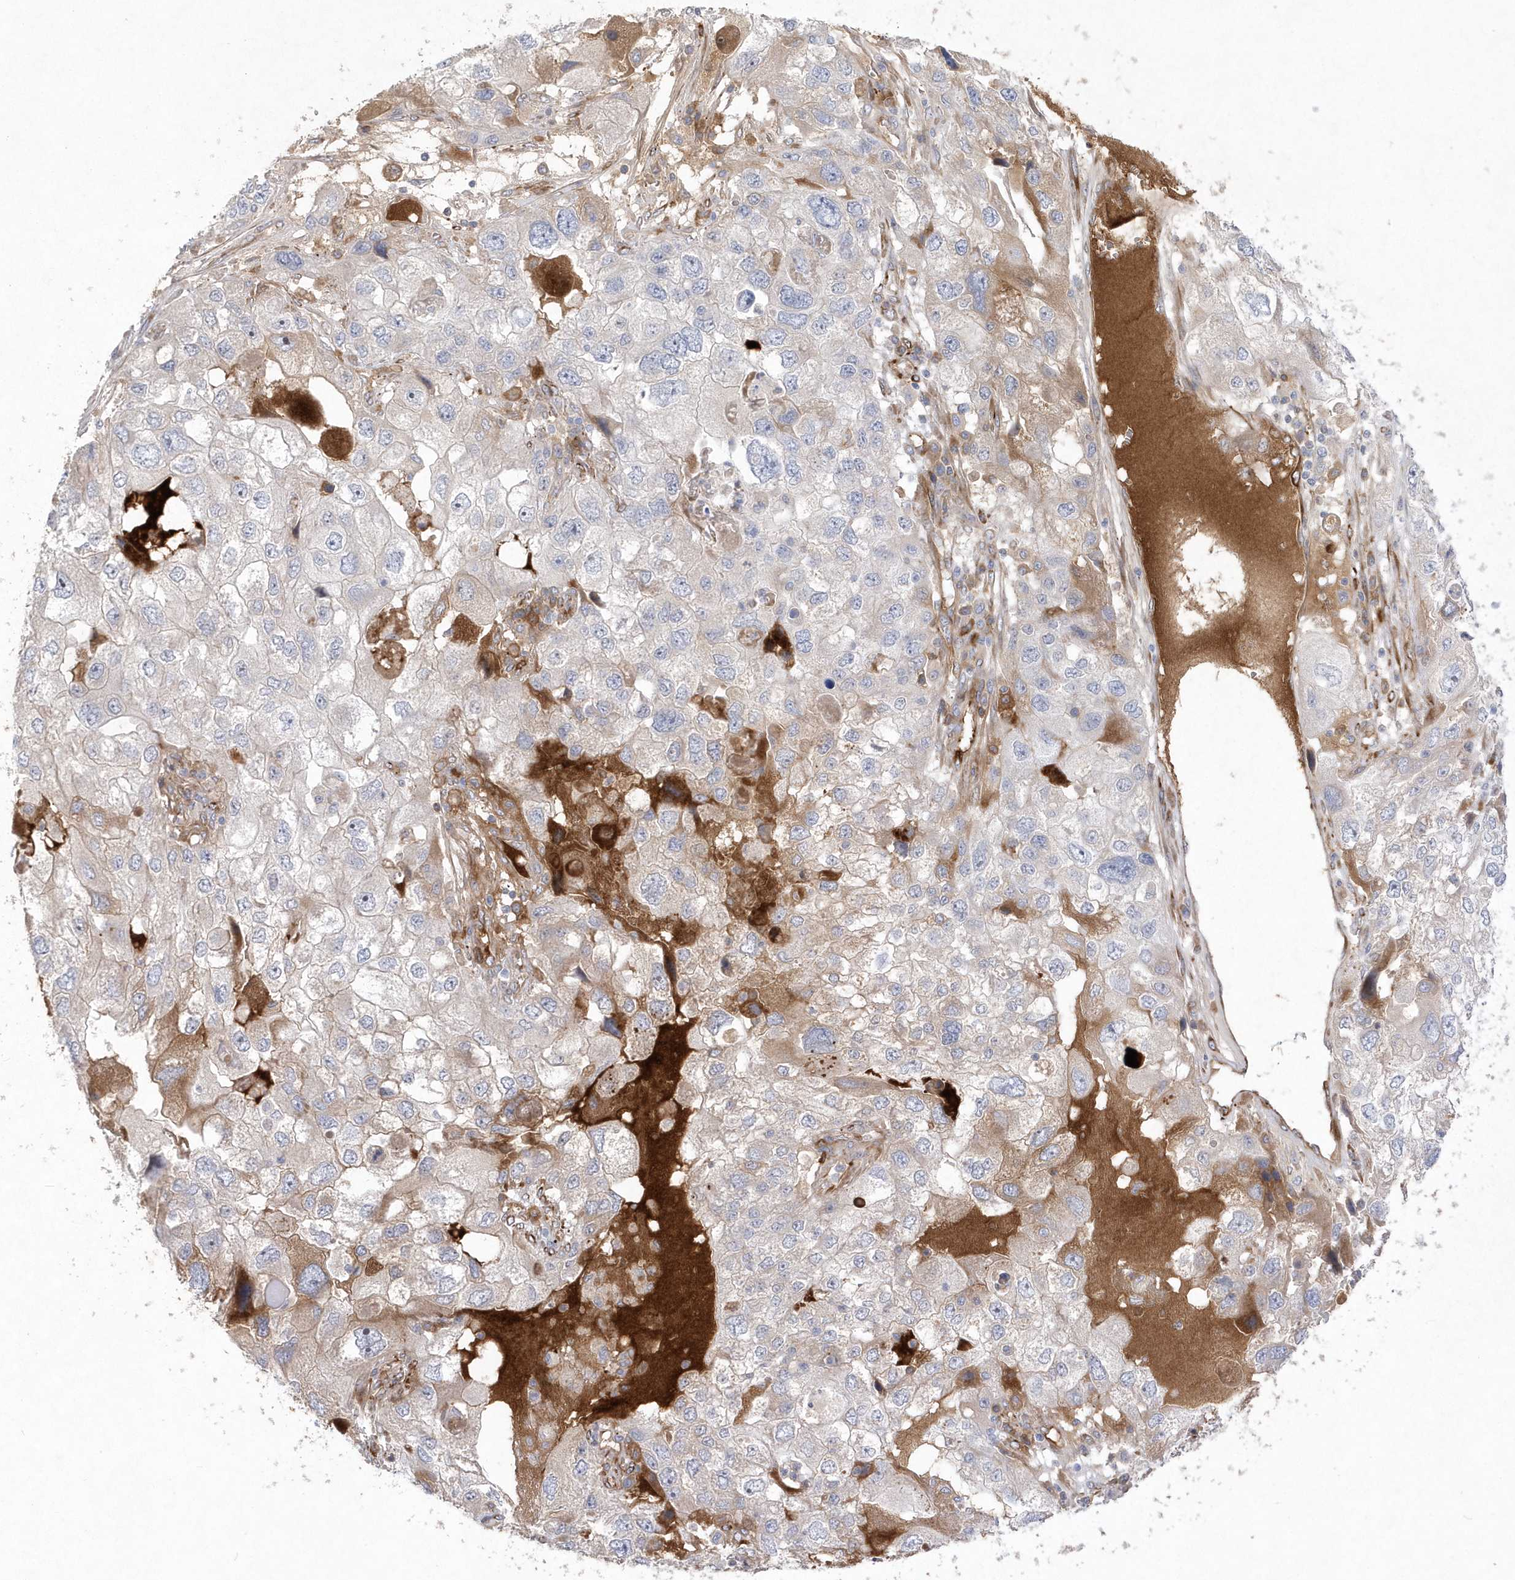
{"staining": {"intensity": "moderate", "quantity": "<25%", "location": "cytoplasmic/membranous"}, "tissue": "endometrial cancer", "cell_type": "Tumor cells", "image_type": "cancer", "snomed": [{"axis": "morphology", "description": "Adenocarcinoma, NOS"}, {"axis": "topography", "description": "Endometrium"}], "caption": "Immunohistochemical staining of endometrial adenocarcinoma reveals low levels of moderate cytoplasmic/membranous protein positivity in about <25% of tumor cells.", "gene": "TMEM132B", "patient": {"sex": "female", "age": 49}}